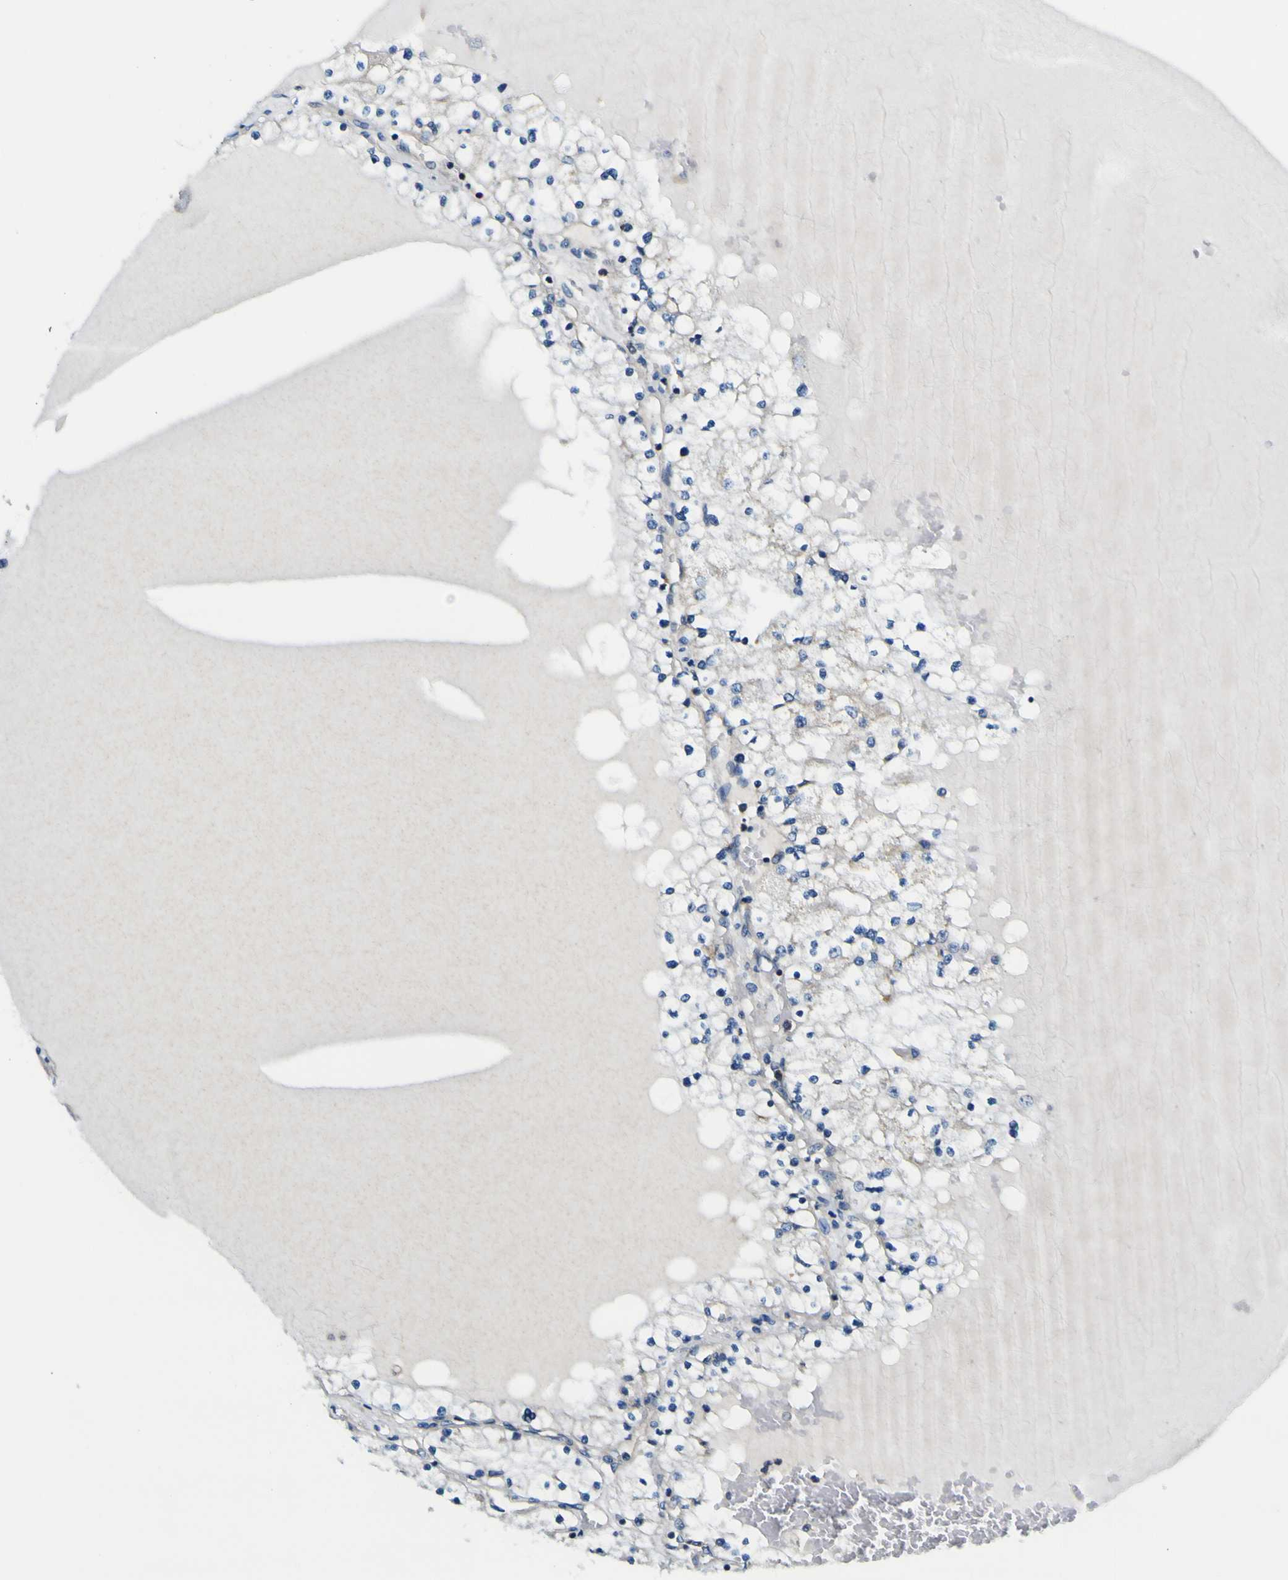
{"staining": {"intensity": "moderate", "quantity": "25%-75%", "location": "cytoplasmic/membranous"}, "tissue": "renal cancer", "cell_type": "Tumor cells", "image_type": "cancer", "snomed": [{"axis": "morphology", "description": "Adenocarcinoma, NOS"}, {"axis": "topography", "description": "Kidney"}], "caption": "Protein staining shows moderate cytoplasmic/membranous positivity in approximately 25%-75% of tumor cells in renal cancer.", "gene": "CLSTN1", "patient": {"sex": "male", "age": 68}}